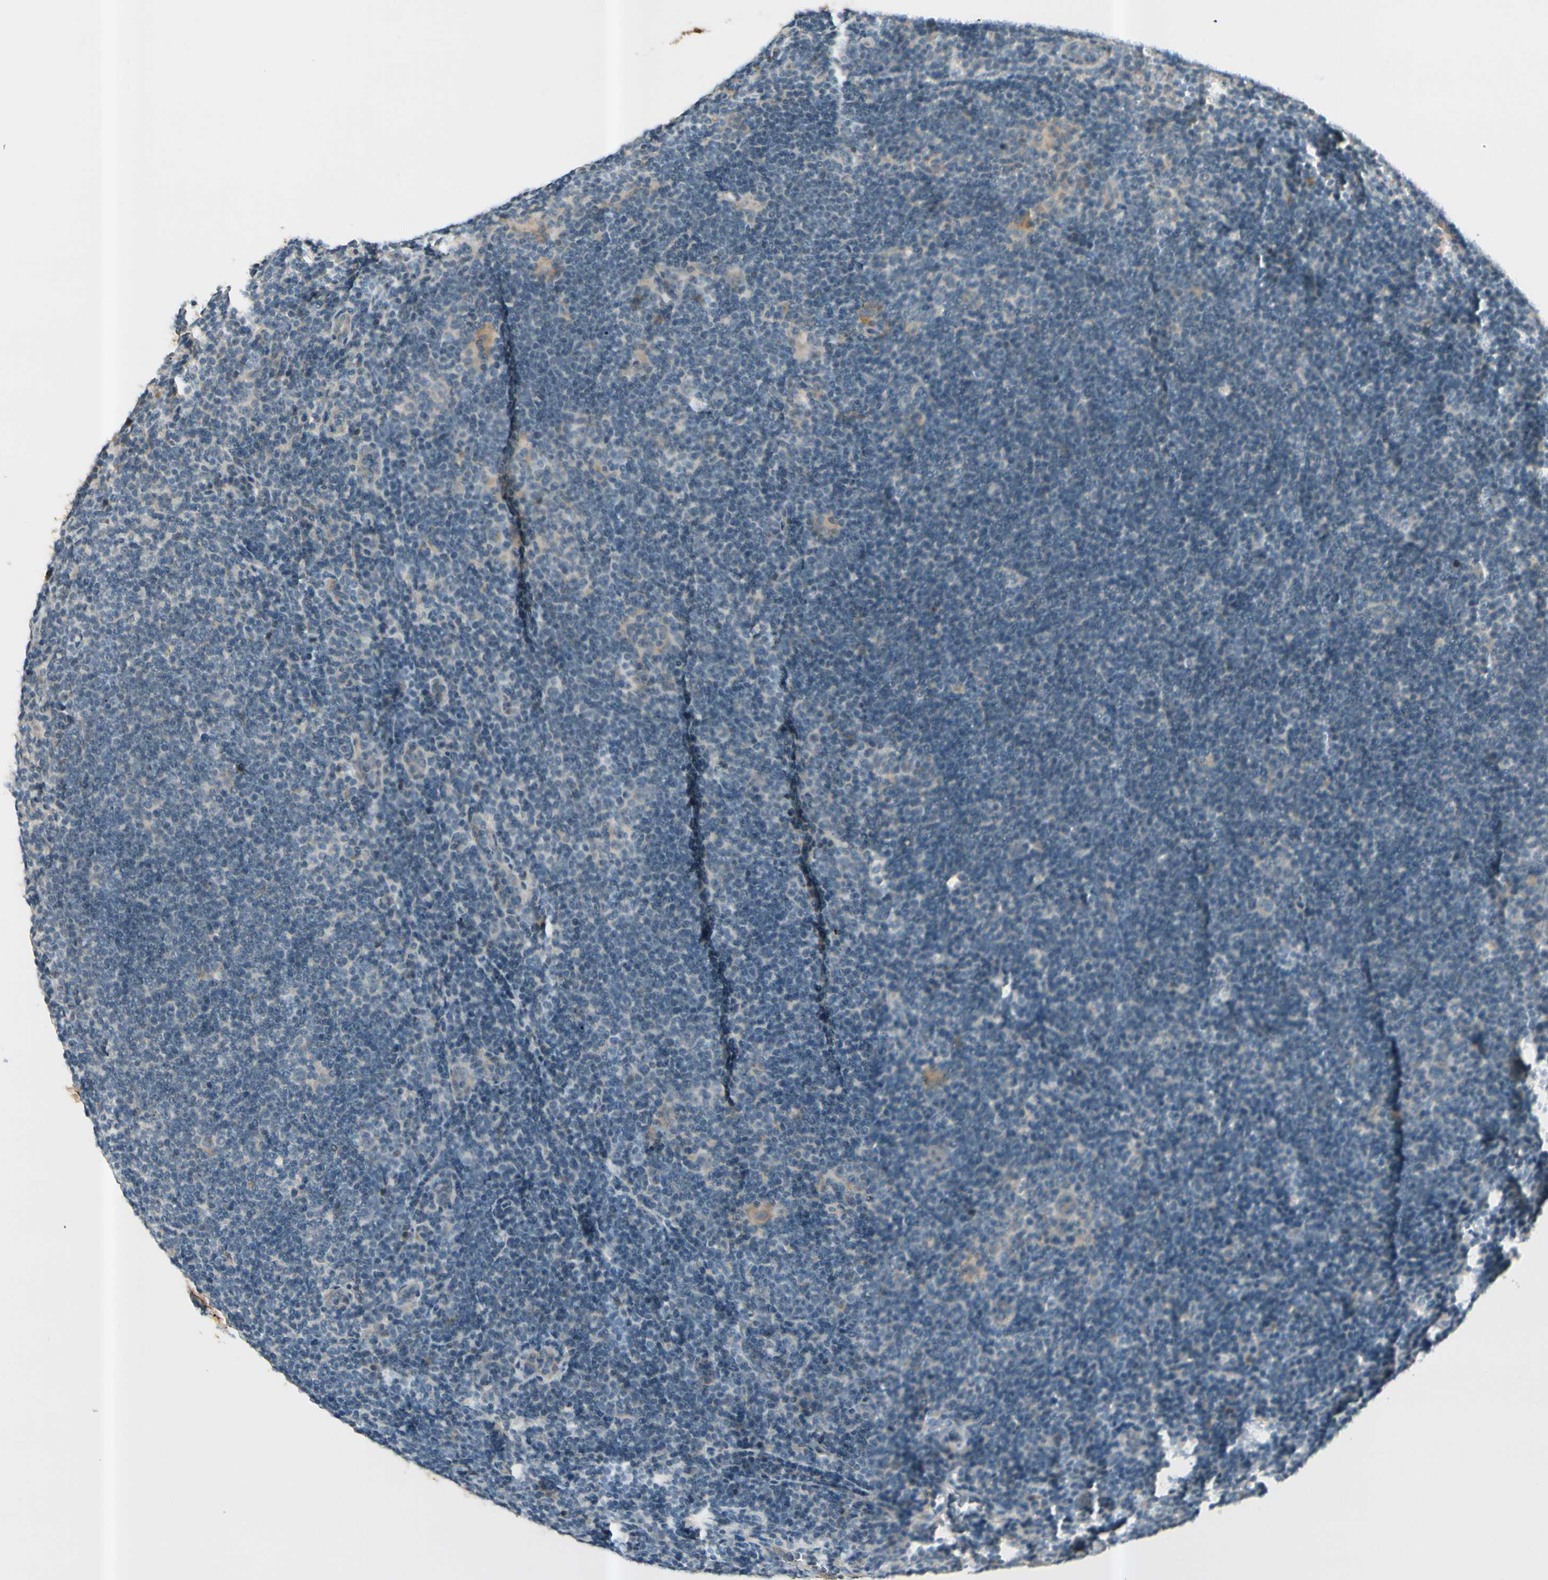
{"staining": {"intensity": "moderate", "quantity": ">75%", "location": "cytoplasmic/membranous"}, "tissue": "lymphoma", "cell_type": "Tumor cells", "image_type": "cancer", "snomed": [{"axis": "morphology", "description": "Hodgkin's disease, NOS"}, {"axis": "topography", "description": "Lymph node"}], "caption": "Immunohistochemistry image of neoplastic tissue: lymphoma stained using immunohistochemistry exhibits medium levels of moderate protein expression localized specifically in the cytoplasmic/membranous of tumor cells, appearing as a cytoplasmic/membranous brown color.", "gene": "ICAM5", "patient": {"sex": "female", "age": 57}}